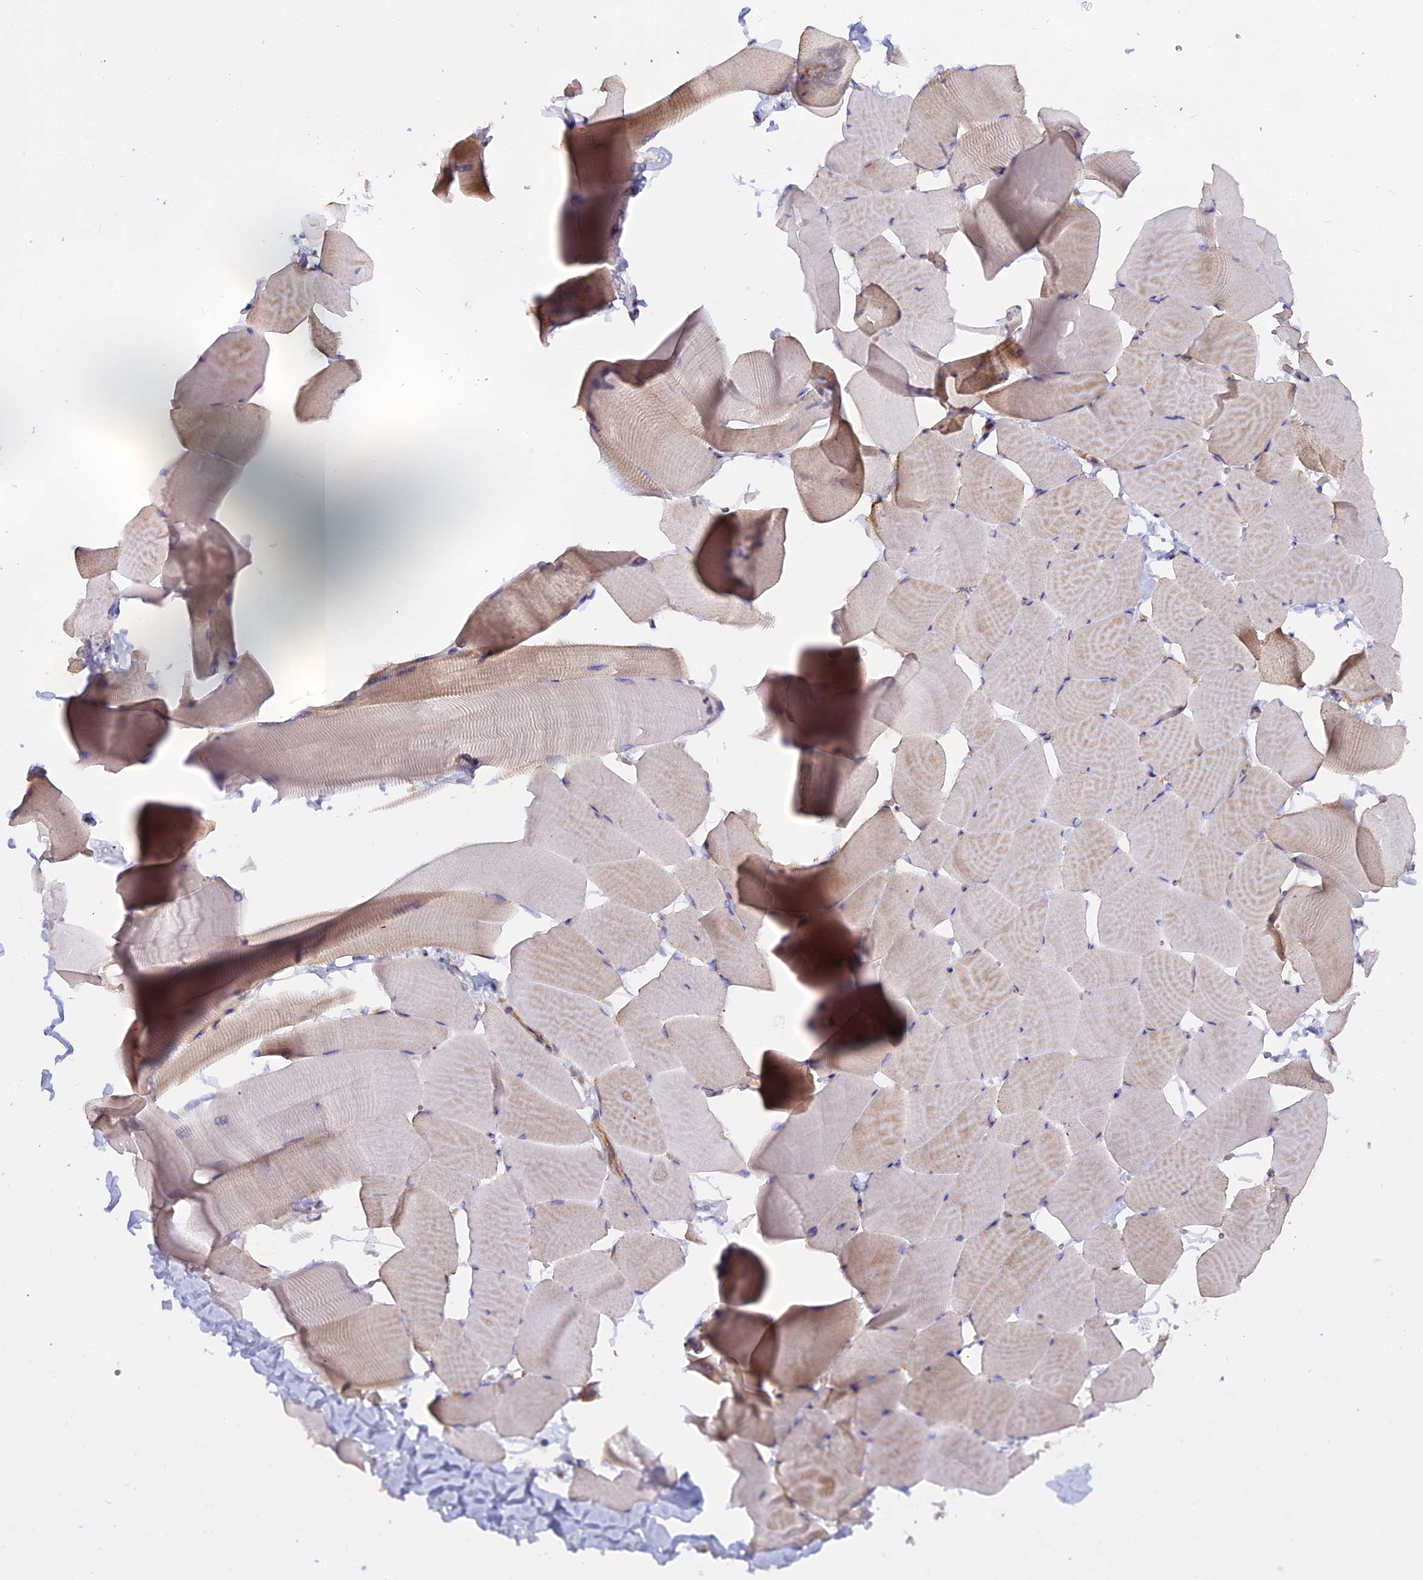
{"staining": {"intensity": "weak", "quantity": "25%-75%", "location": "cytoplasmic/membranous"}, "tissue": "skeletal muscle", "cell_type": "Myocytes", "image_type": "normal", "snomed": [{"axis": "morphology", "description": "Normal tissue, NOS"}, {"axis": "topography", "description": "Skeletal muscle"}], "caption": "Human skeletal muscle stained for a protein (brown) reveals weak cytoplasmic/membranous positive staining in approximately 25%-75% of myocytes.", "gene": "HYCC1", "patient": {"sex": "male", "age": 25}}